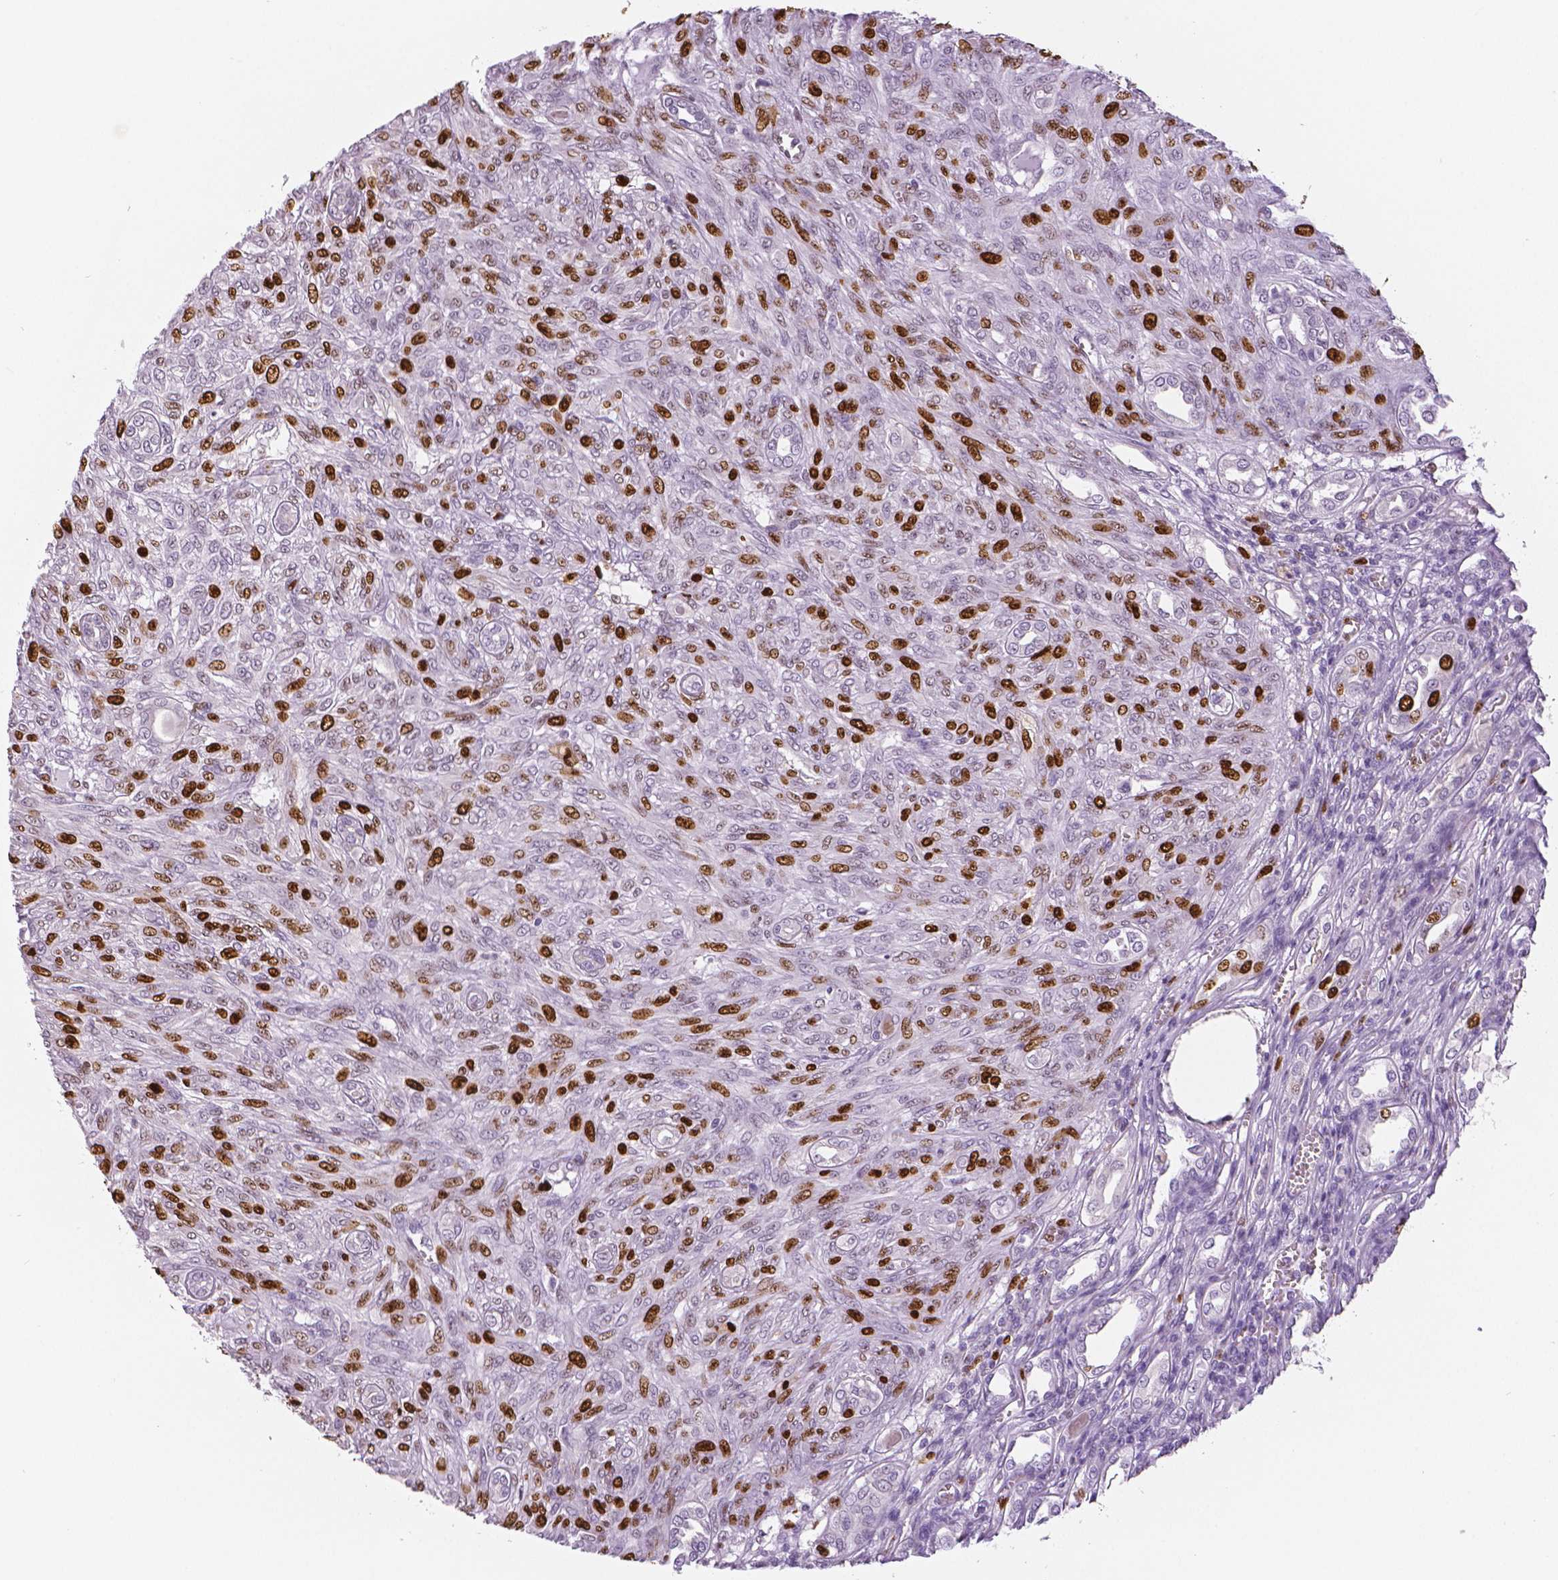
{"staining": {"intensity": "strong", "quantity": "<25%", "location": "nuclear"}, "tissue": "renal cancer", "cell_type": "Tumor cells", "image_type": "cancer", "snomed": [{"axis": "morphology", "description": "Adenocarcinoma, NOS"}, {"axis": "topography", "description": "Kidney"}], "caption": "Protein expression analysis of human adenocarcinoma (renal) reveals strong nuclear staining in approximately <25% of tumor cells.", "gene": "MKI67", "patient": {"sex": "male", "age": 58}}